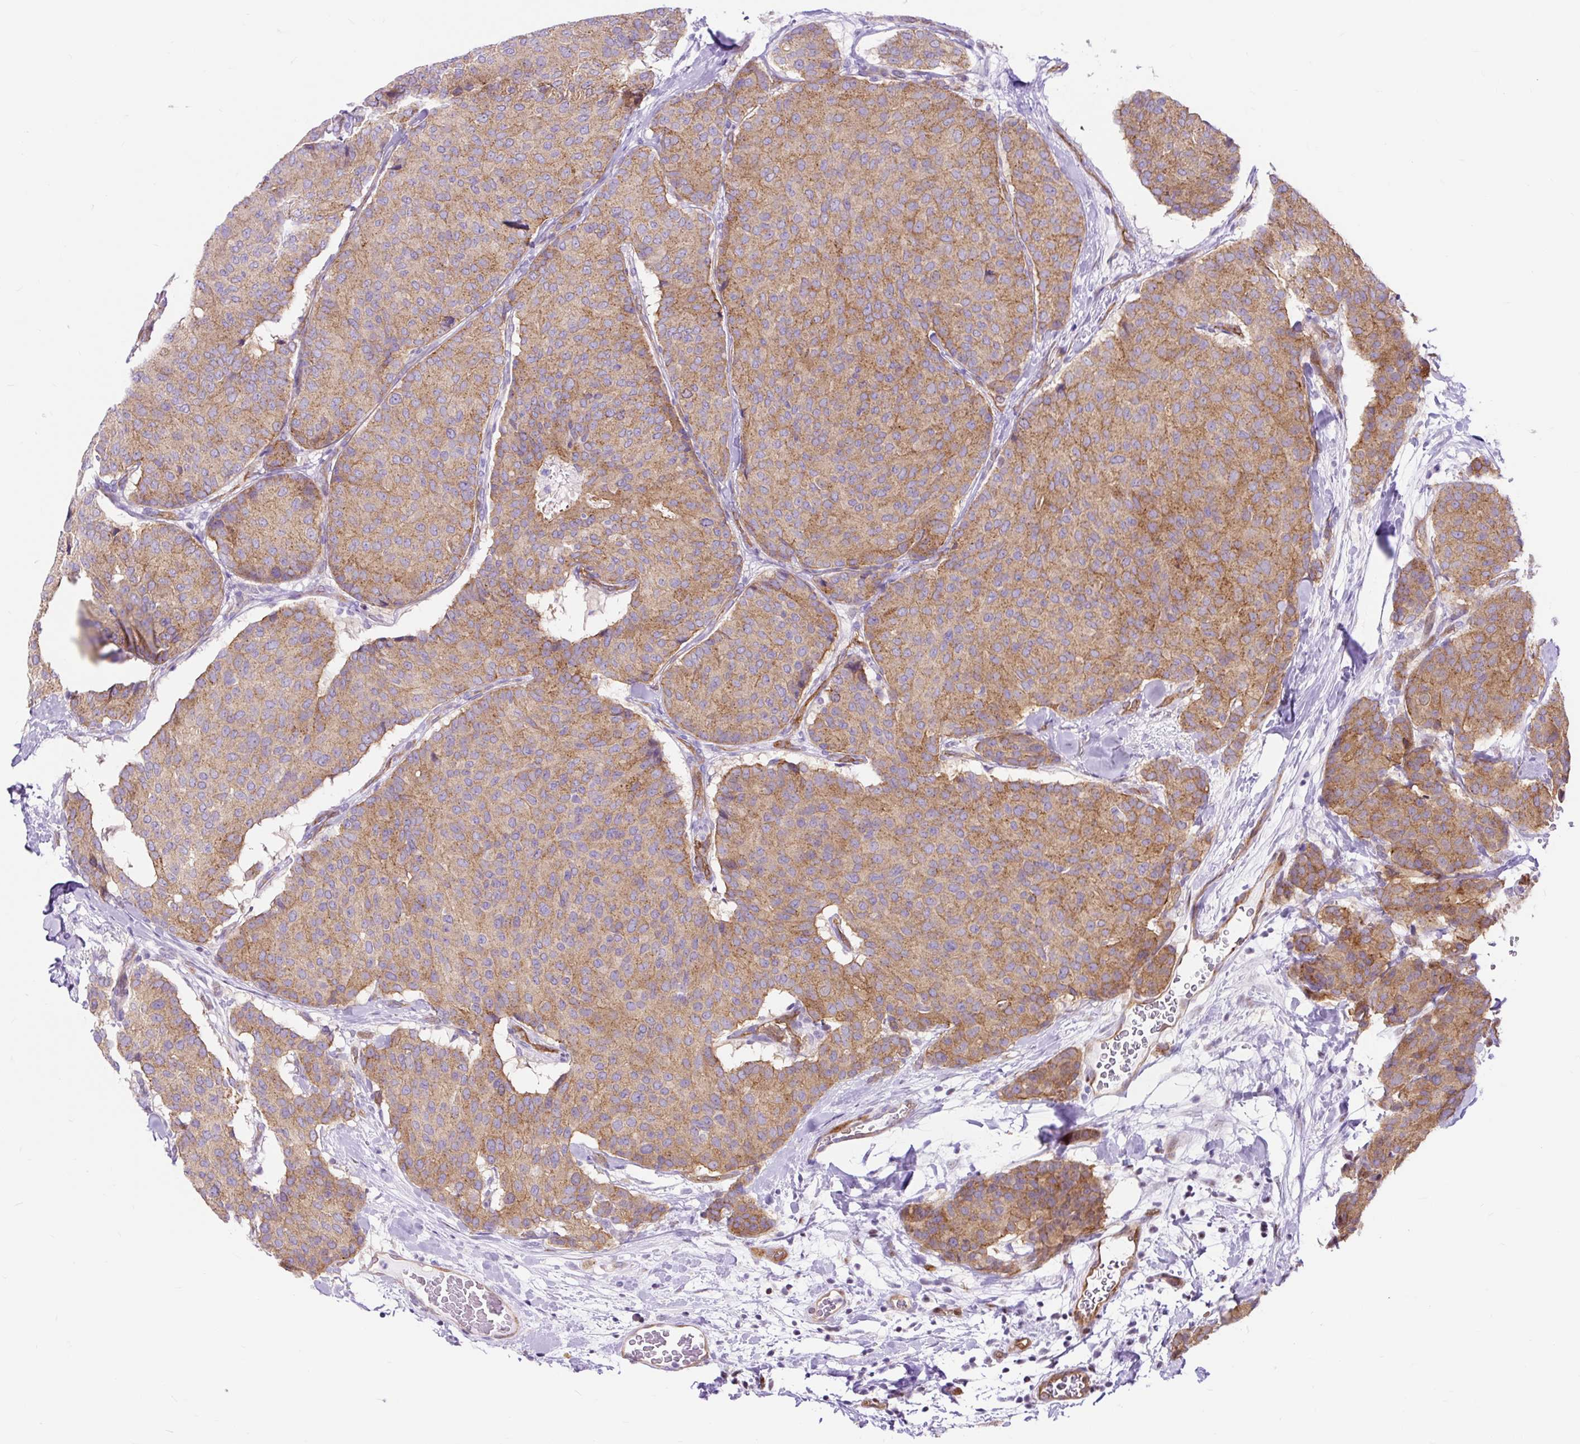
{"staining": {"intensity": "moderate", "quantity": ">75%", "location": "cytoplasmic/membranous"}, "tissue": "breast cancer", "cell_type": "Tumor cells", "image_type": "cancer", "snomed": [{"axis": "morphology", "description": "Duct carcinoma"}, {"axis": "topography", "description": "Breast"}], "caption": "This histopathology image demonstrates breast invasive ductal carcinoma stained with immunohistochemistry to label a protein in brown. The cytoplasmic/membranous of tumor cells show moderate positivity for the protein. Nuclei are counter-stained blue.", "gene": "HIP1R", "patient": {"sex": "female", "age": 75}}